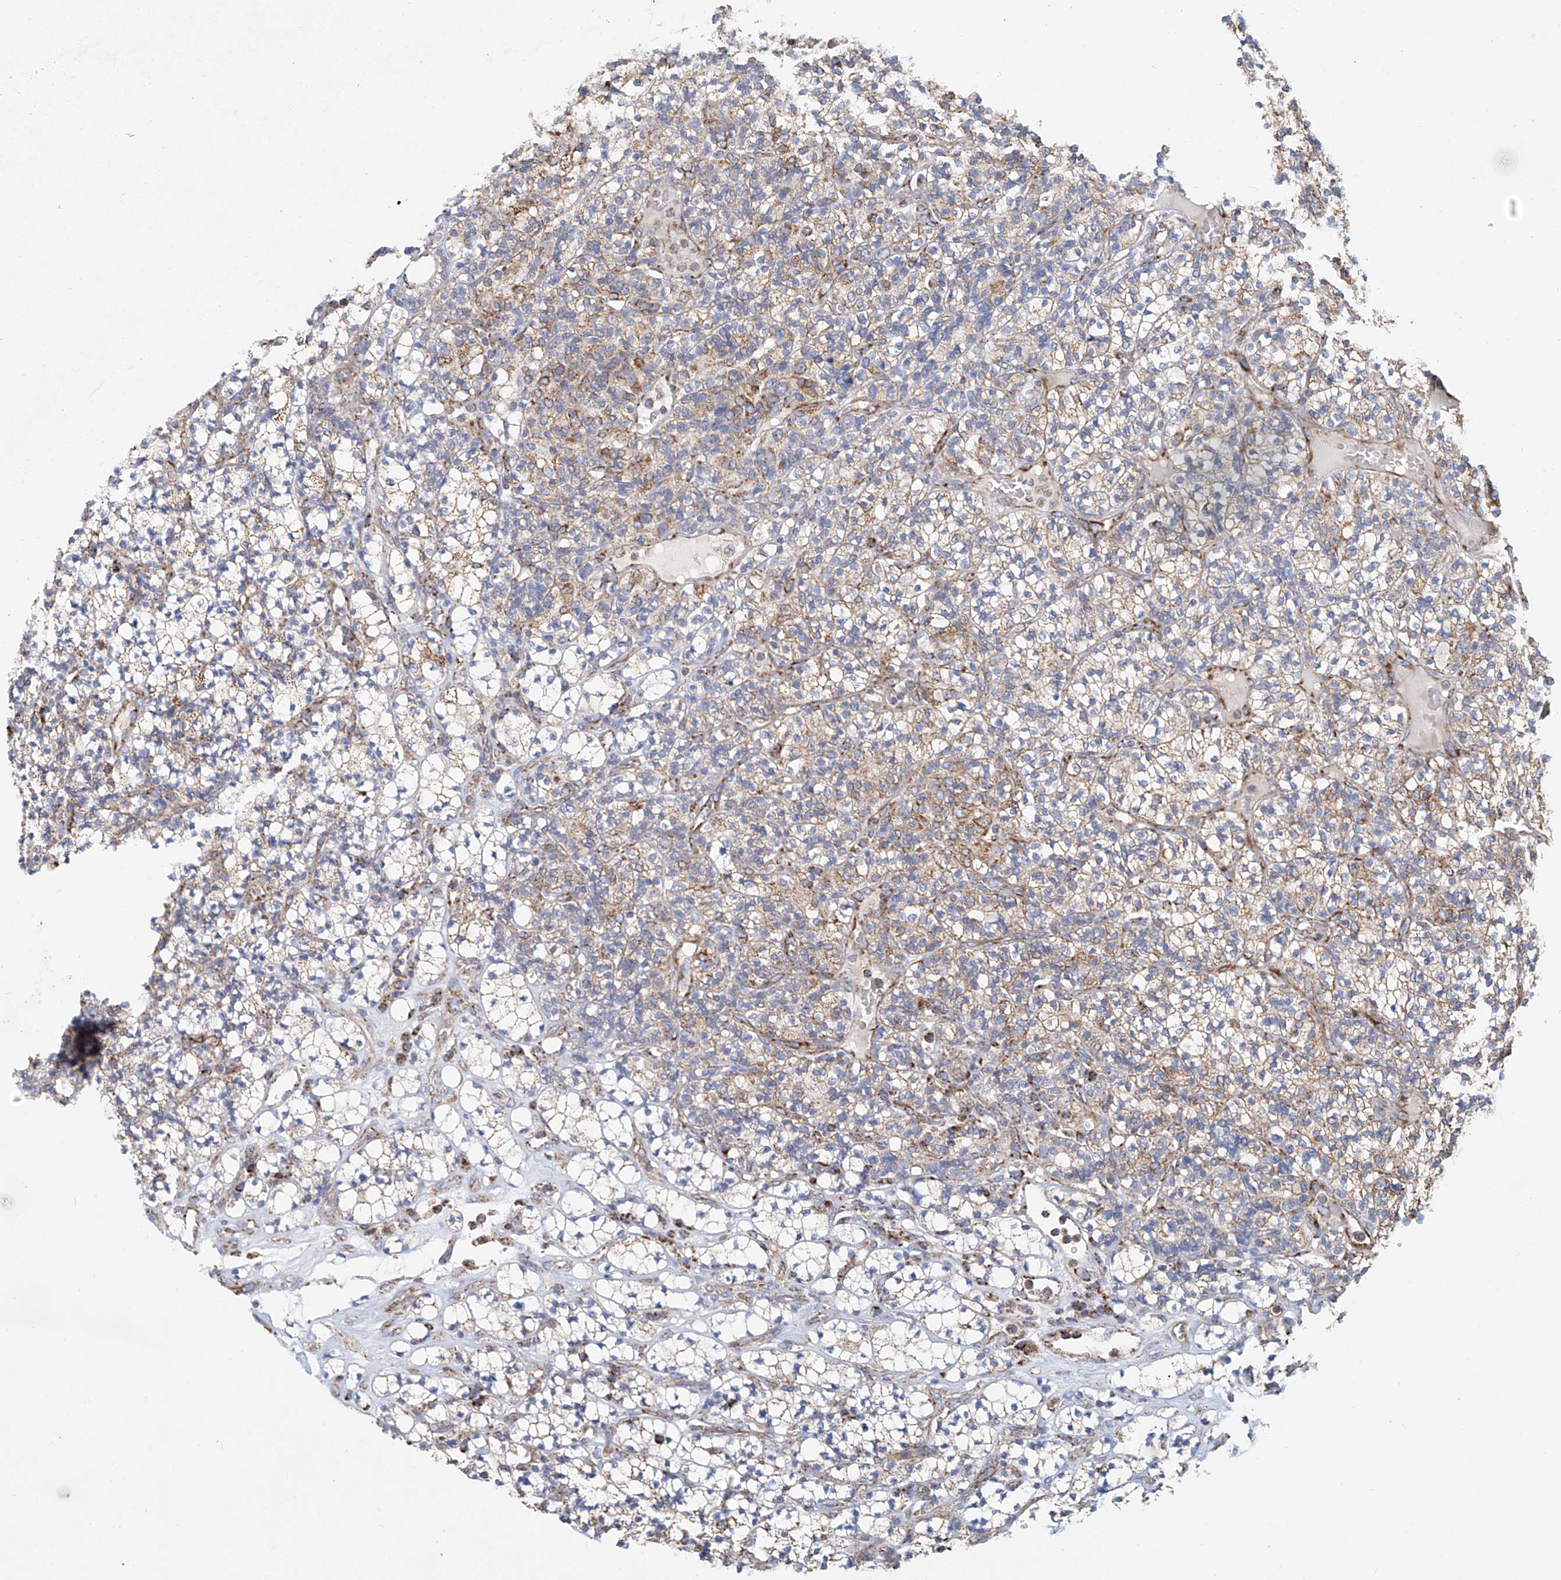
{"staining": {"intensity": "moderate", "quantity": ">75%", "location": "cytoplasmic/membranous"}, "tissue": "renal cancer", "cell_type": "Tumor cells", "image_type": "cancer", "snomed": [{"axis": "morphology", "description": "Adenocarcinoma, NOS"}, {"axis": "topography", "description": "Kidney"}], "caption": "DAB immunohistochemical staining of human renal cancer (adenocarcinoma) displays moderate cytoplasmic/membranous protein positivity in about >75% of tumor cells.", "gene": "MCL1", "patient": {"sex": "male", "age": 77}}